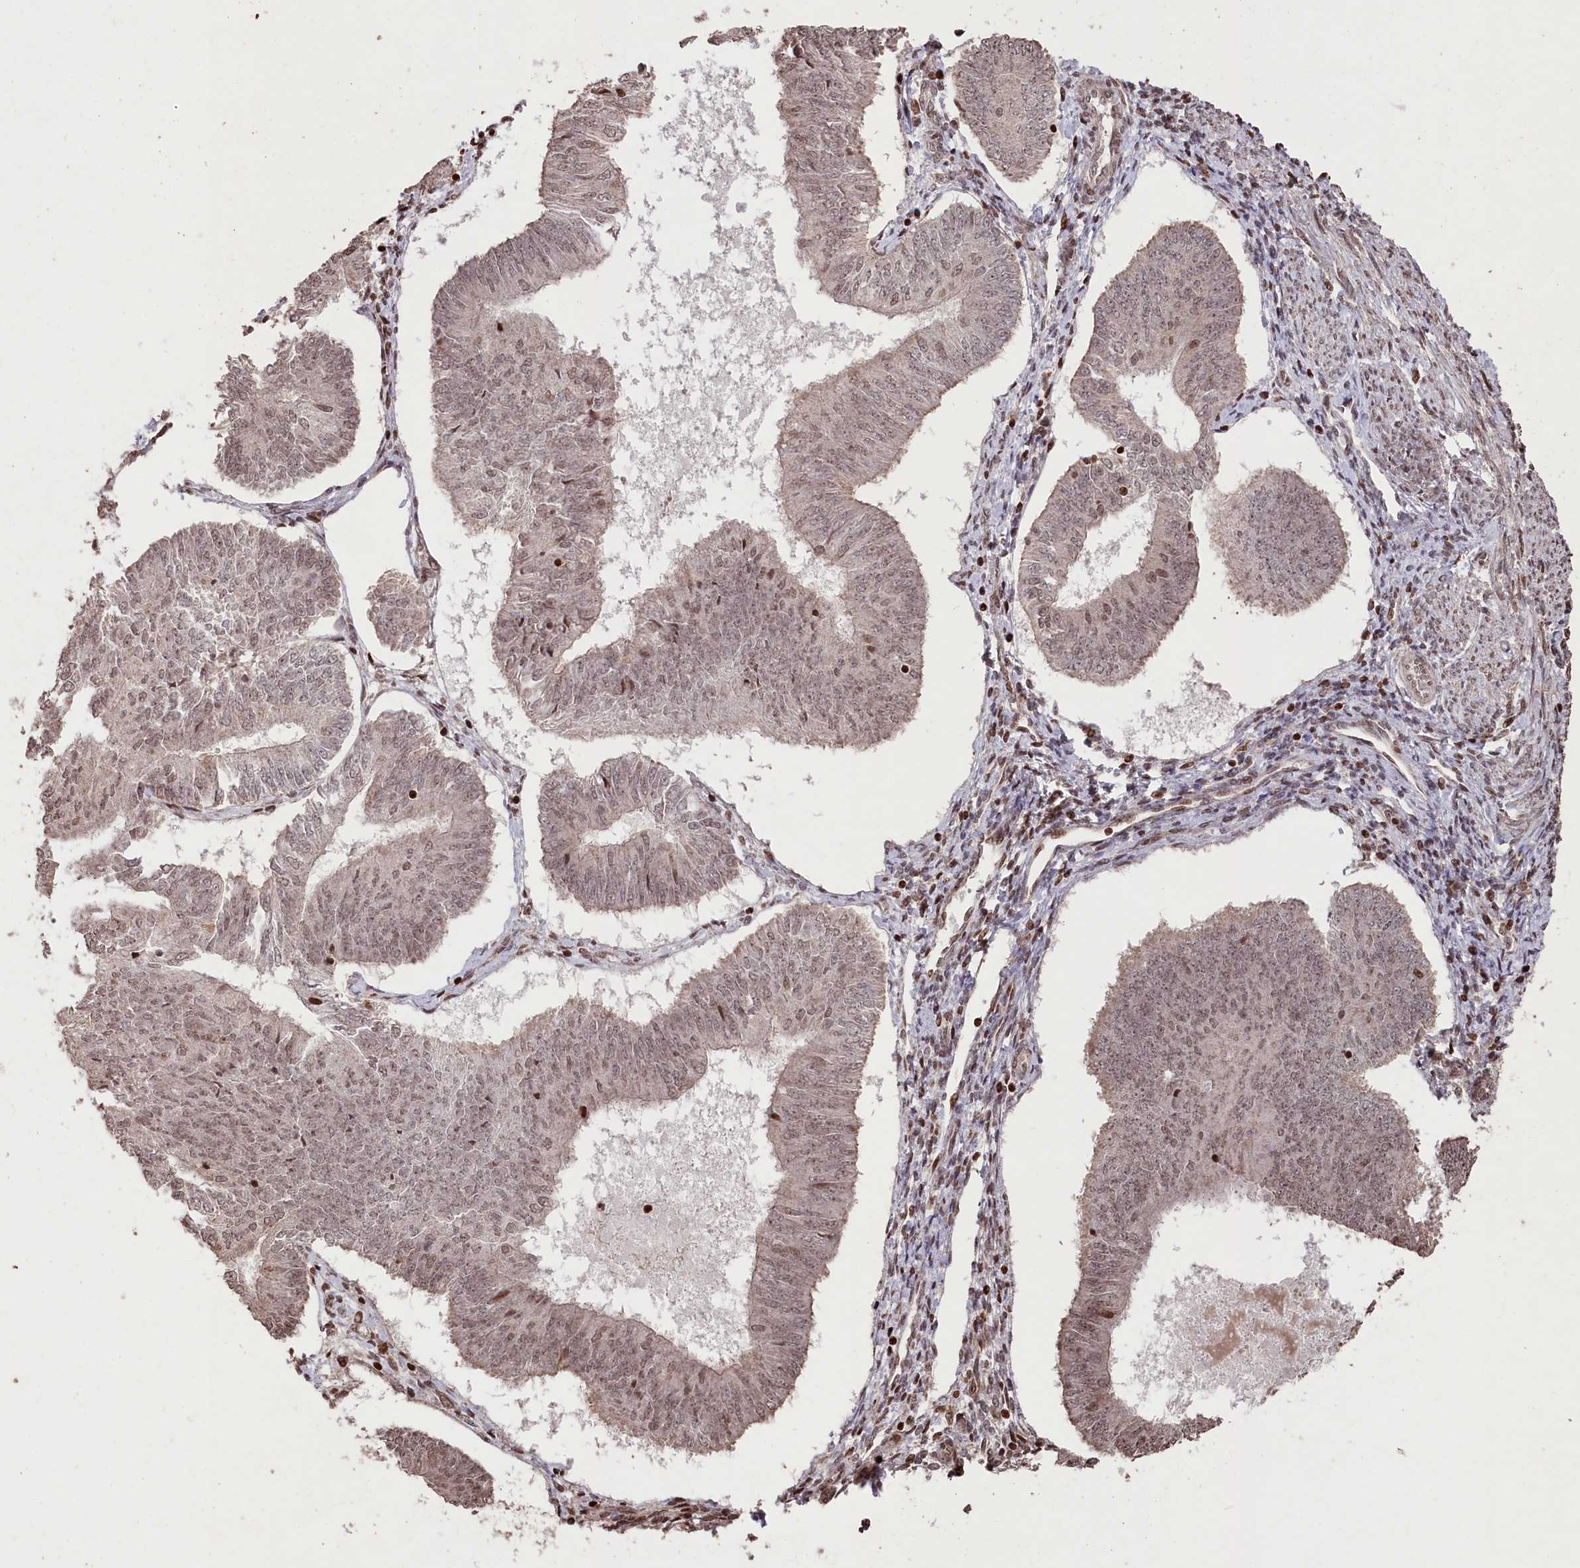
{"staining": {"intensity": "weak", "quantity": ">75%", "location": "nuclear"}, "tissue": "endometrial cancer", "cell_type": "Tumor cells", "image_type": "cancer", "snomed": [{"axis": "morphology", "description": "Adenocarcinoma, NOS"}, {"axis": "topography", "description": "Endometrium"}], "caption": "Adenocarcinoma (endometrial) was stained to show a protein in brown. There is low levels of weak nuclear positivity in about >75% of tumor cells.", "gene": "CCSER2", "patient": {"sex": "female", "age": 58}}